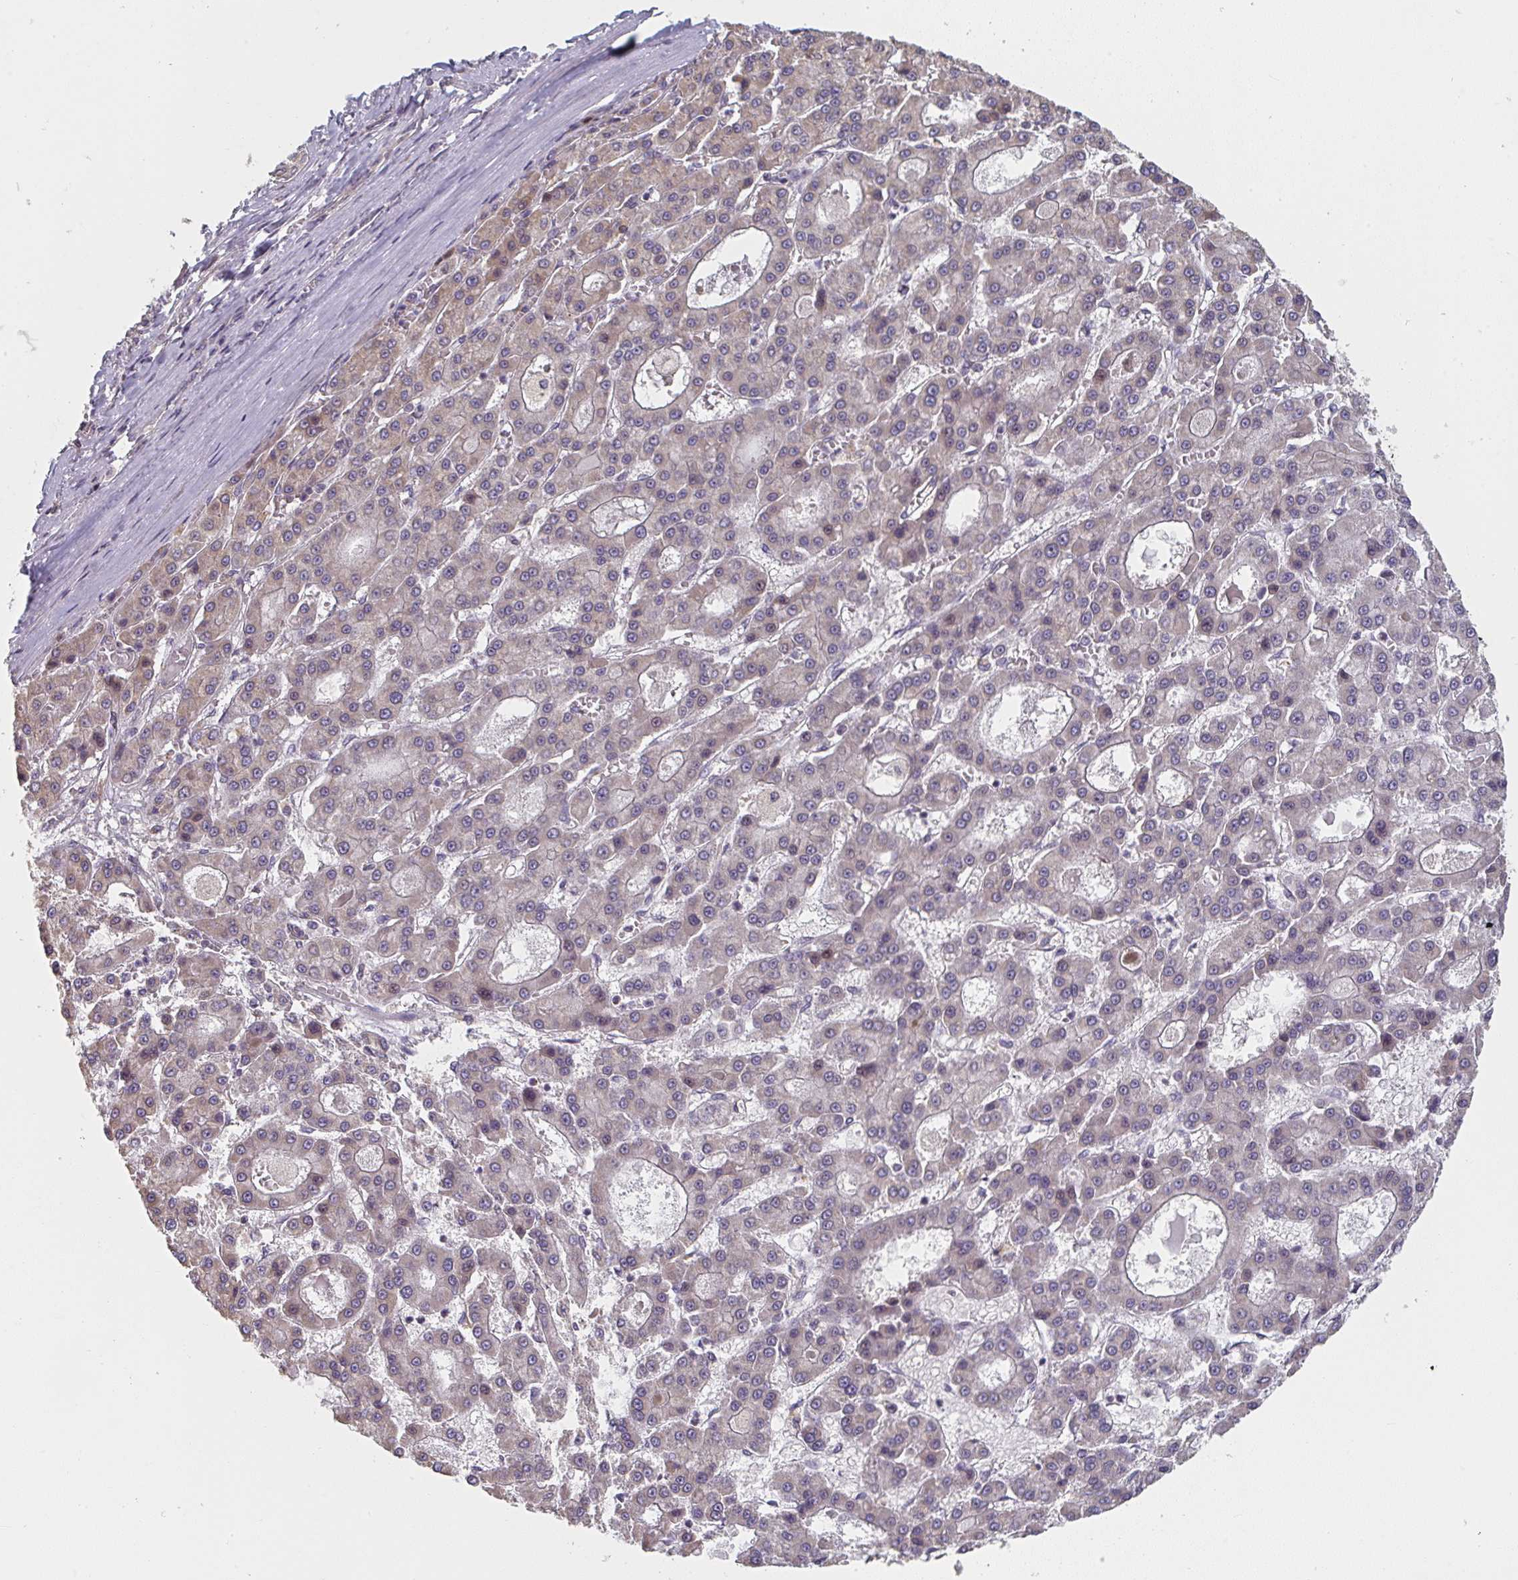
{"staining": {"intensity": "negative", "quantity": "none", "location": "none"}, "tissue": "liver cancer", "cell_type": "Tumor cells", "image_type": "cancer", "snomed": [{"axis": "morphology", "description": "Carcinoma, Hepatocellular, NOS"}, {"axis": "topography", "description": "Liver"}], "caption": "Liver cancer (hepatocellular carcinoma) stained for a protein using immunohistochemistry (IHC) displays no staining tumor cells.", "gene": "RANGRF", "patient": {"sex": "male", "age": 70}}